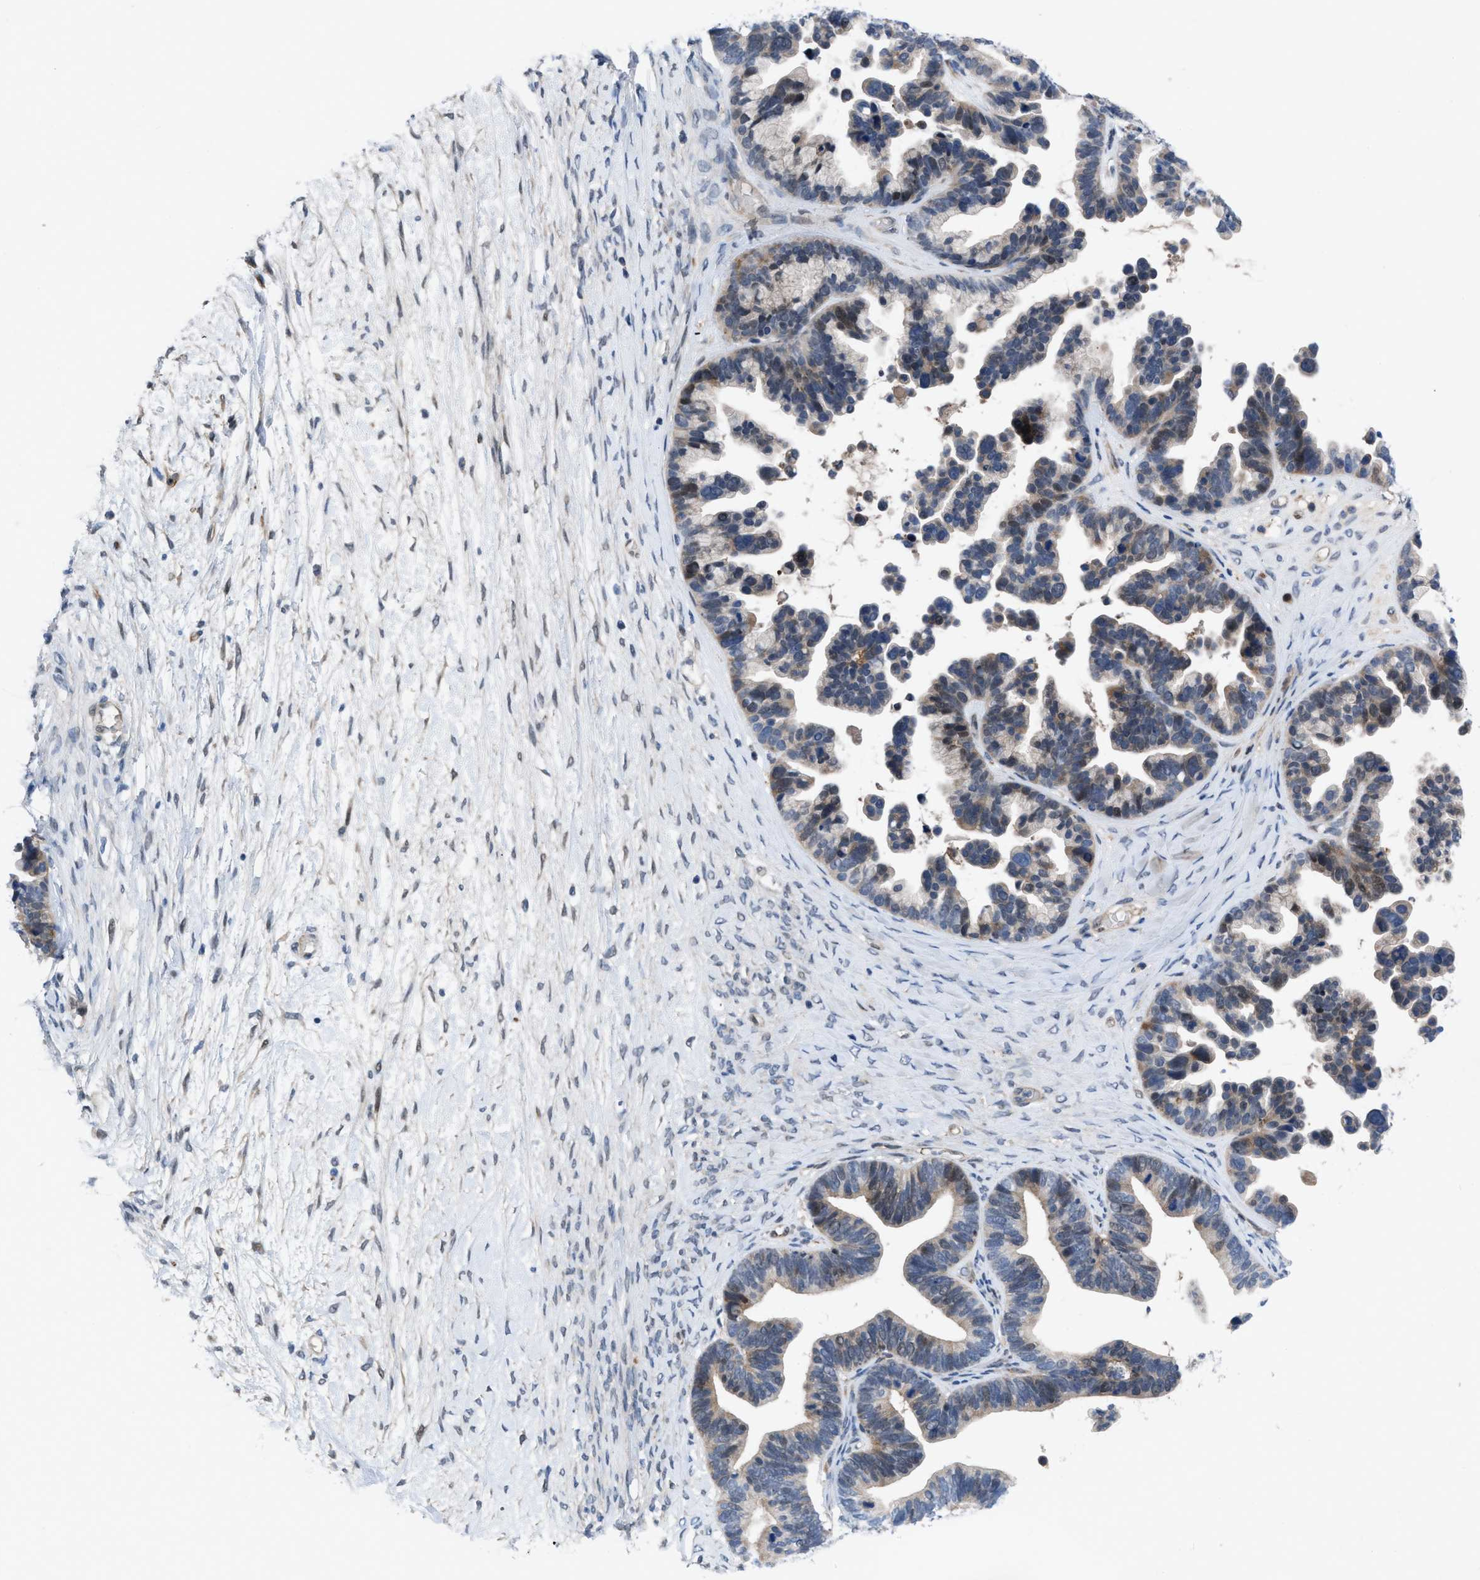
{"staining": {"intensity": "weak", "quantity": ">75%", "location": "cytoplasmic/membranous"}, "tissue": "ovarian cancer", "cell_type": "Tumor cells", "image_type": "cancer", "snomed": [{"axis": "morphology", "description": "Cystadenocarcinoma, serous, NOS"}, {"axis": "topography", "description": "Ovary"}], "caption": "Ovarian cancer was stained to show a protein in brown. There is low levels of weak cytoplasmic/membranous expression in about >75% of tumor cells. The staining is performed using DAB brown chromogen to label protein expression. The nuclei are counter-stained blue using hematoxylin.", "gene": "IL17RE", "patient": {"sex": "female", "age": 56}}